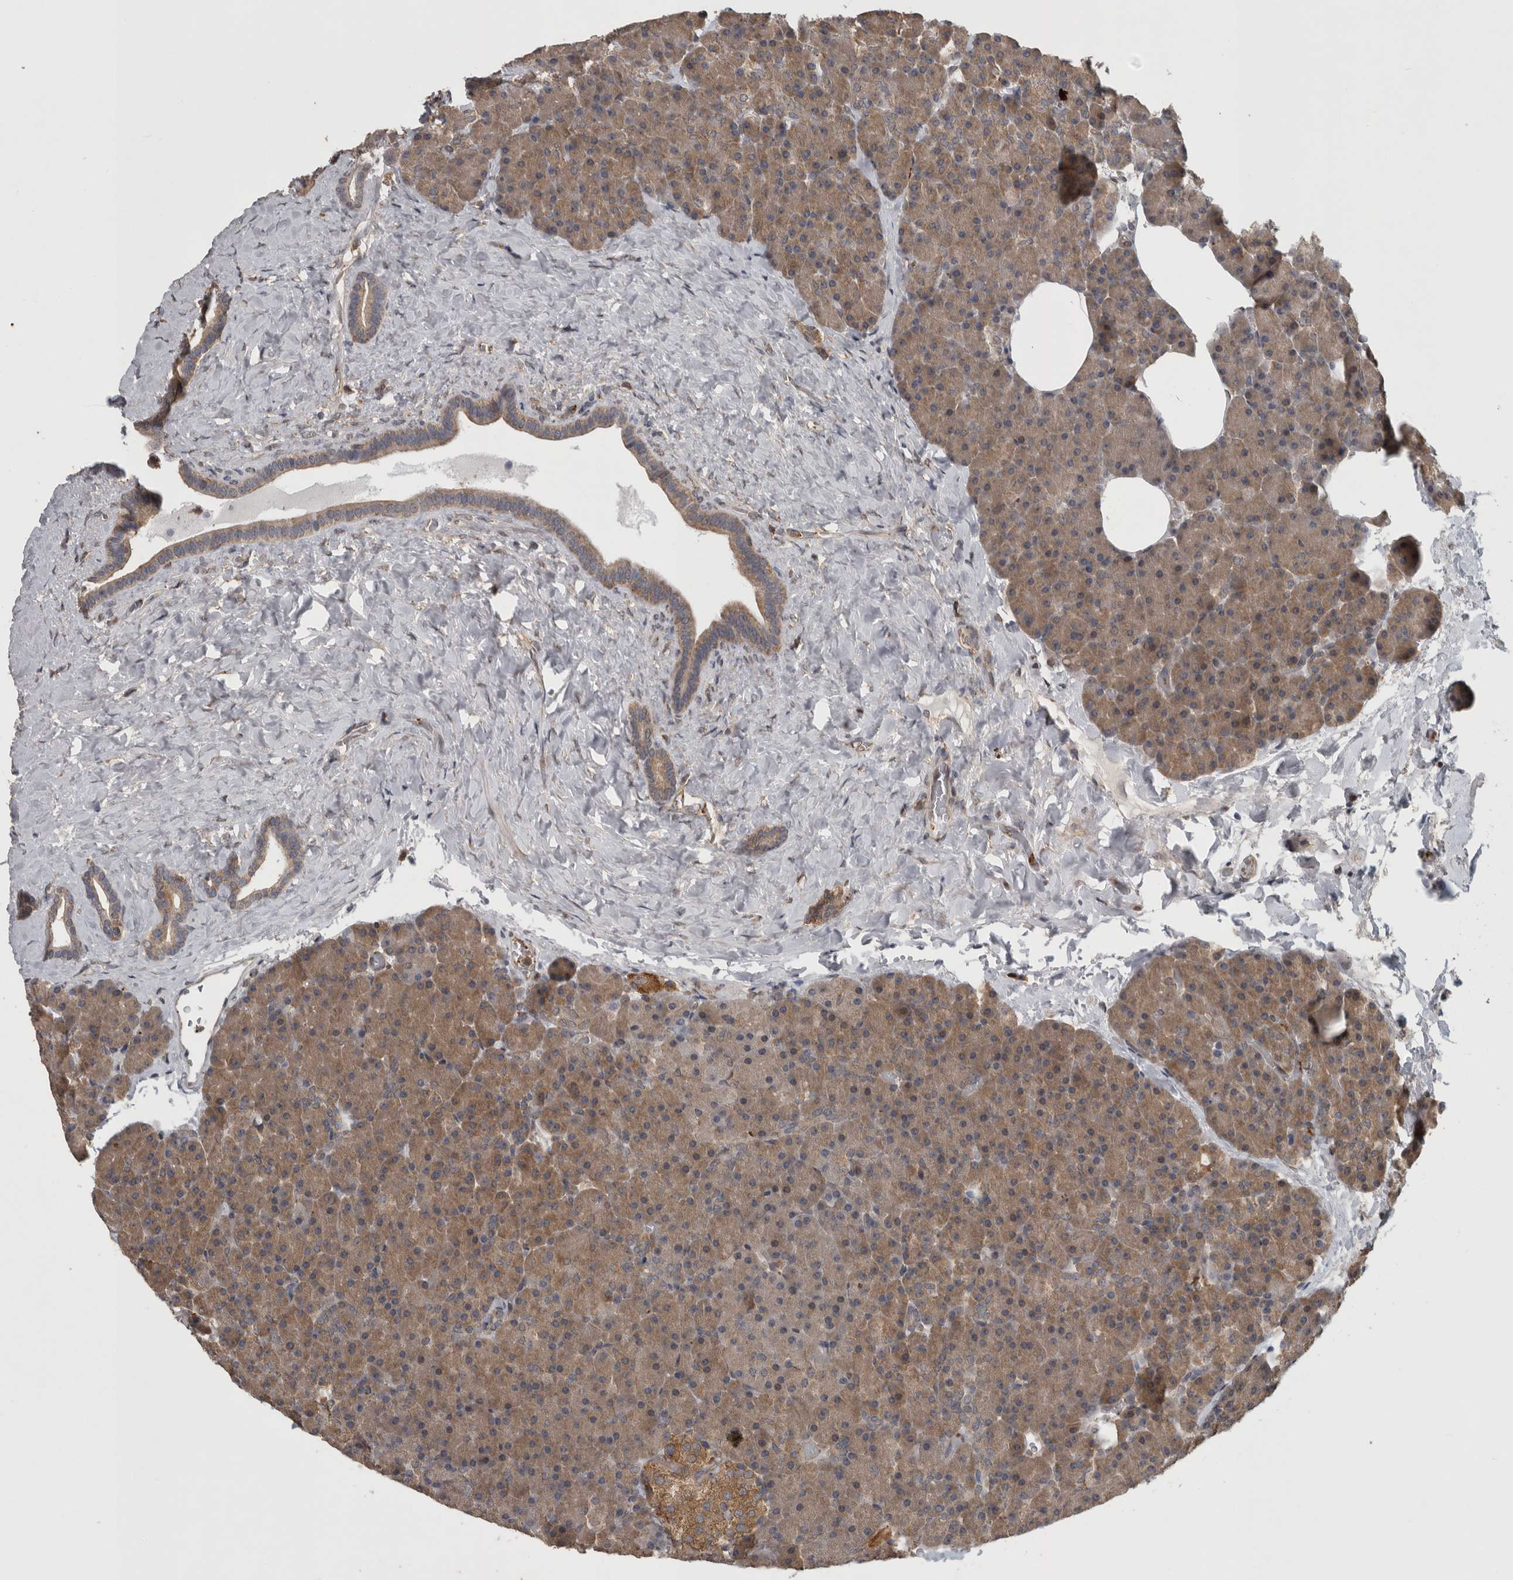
{"staining": {"intensity": "weak", "quantity": "25%-75%", "location": "cytoplasmic/membranous"}, "tissue": "pancreas", "cell_type": "Exocrine glandular cells", "image_type": "normal", "snomed": [{"axis": "morphology", "description": "Normal tissue, NOS"}, {"axis": "morphology", "description": "Carcinoid, malignant, NOS"}, {"axis": "topography", "description": "Pancreas"}], "caption": "High-magnification brightfield microscopy of benign pancreas stained with DAB (brown) and counterstained with hematoxylin (blue). exocrine glandular cells exhibit weak cytoplasmic/membranous staining is present in about25%-75% of cells. (Brightfield microscopy of DAB IHC at high magnification).", "gene": "ATXN2", "patient": {"sex": "female", "age": 35}}